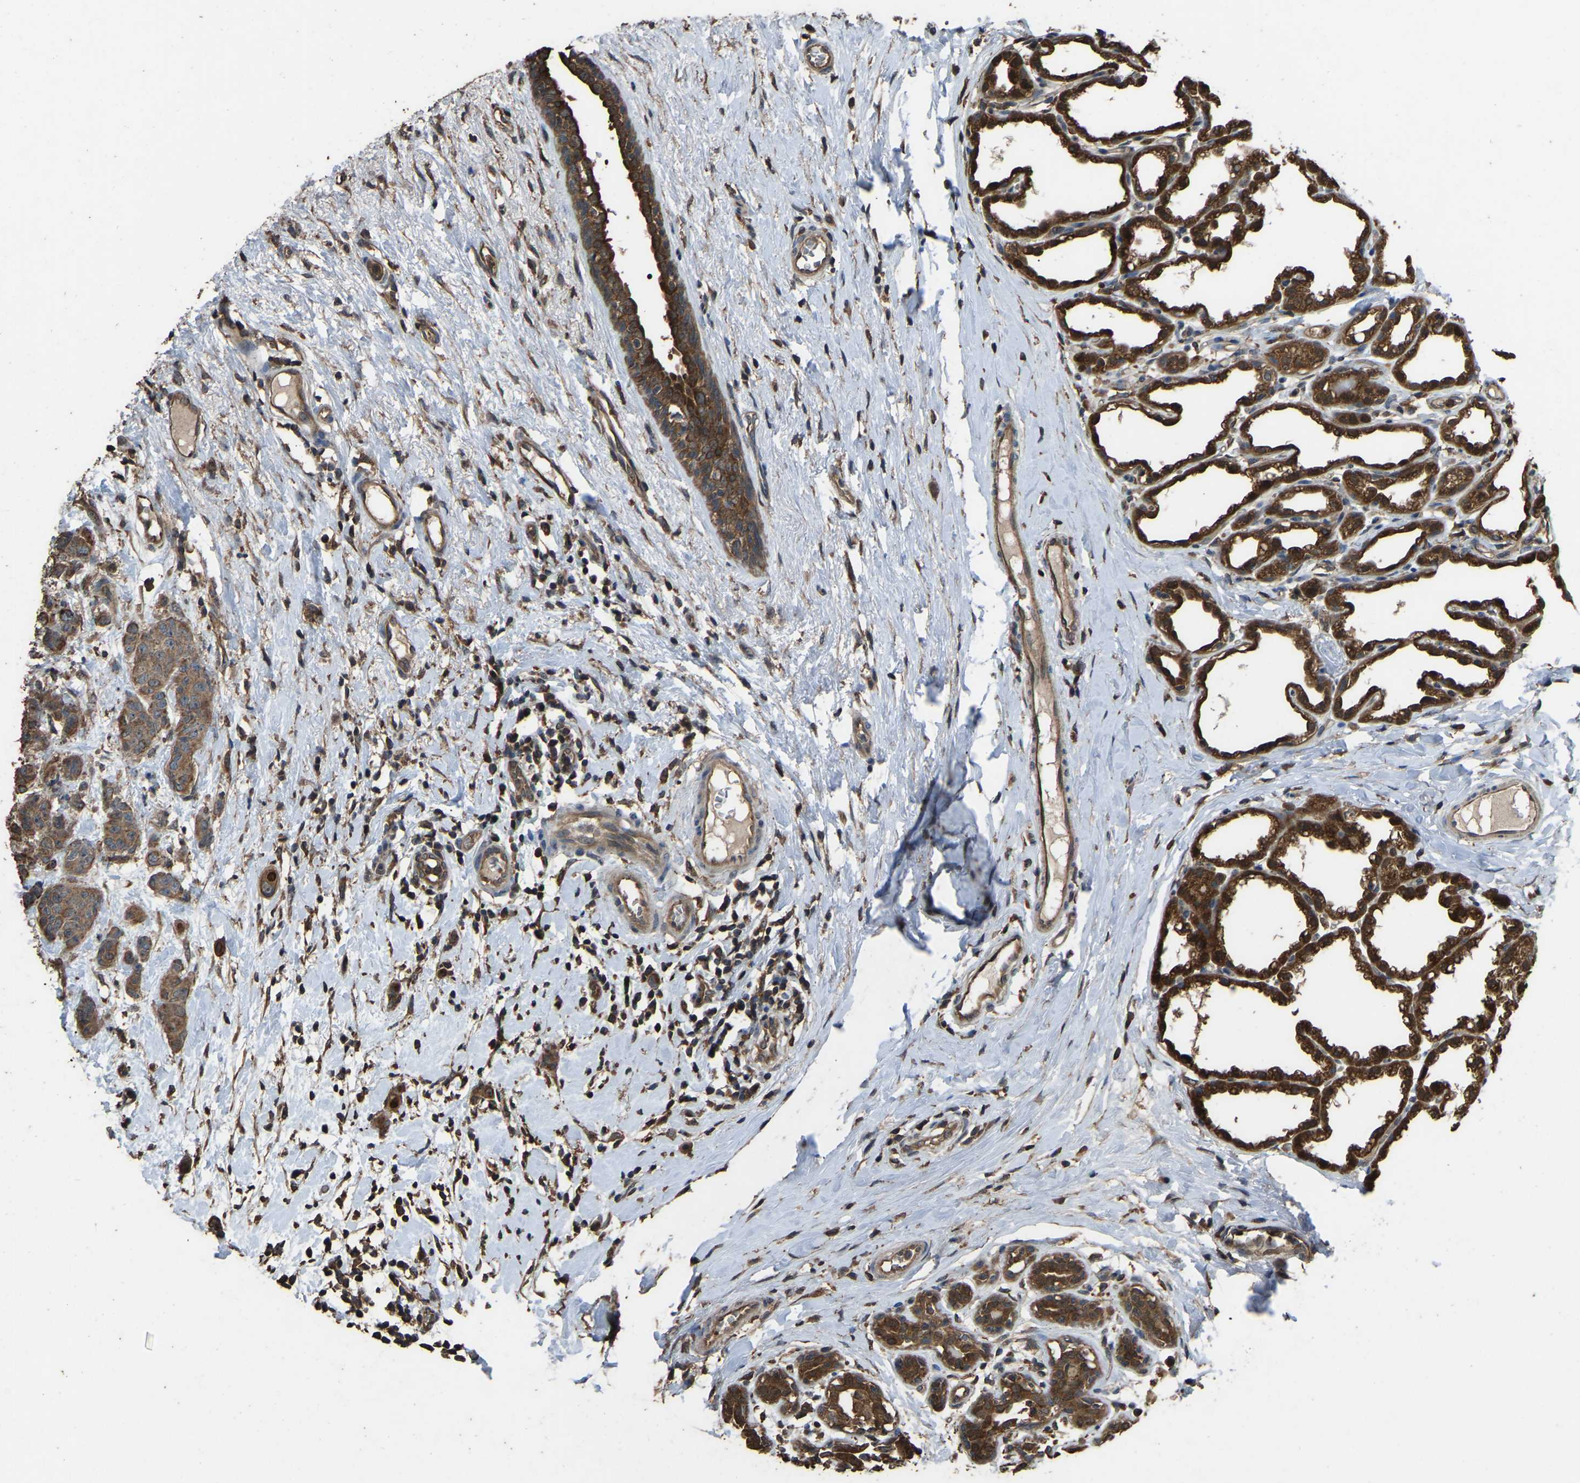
{"staining": {"intensity": "moderate", "quantity": ">75%", "location": "cytoplasmic/membranous"}, "tissue": "breast cancer", "cell_type": "Tumor cells", "image_type": "cancer", "snomed": [{"axis": "morphology", "description": "Normal tissue, NOS"}, {"axis": "morphology", "description": "Duct carcinoma"}, {"axis": "topography", "description": "Breast"}], "caption": "About >75% of tumor cells in infiltrating ductal carcinoma (breast) reveal moderate cytoplasmic/membranous protein expression as visualized by brown immunohistochemical staining.", "gene": "FHIT", "patient": {"sex": "female", "age": 40}}